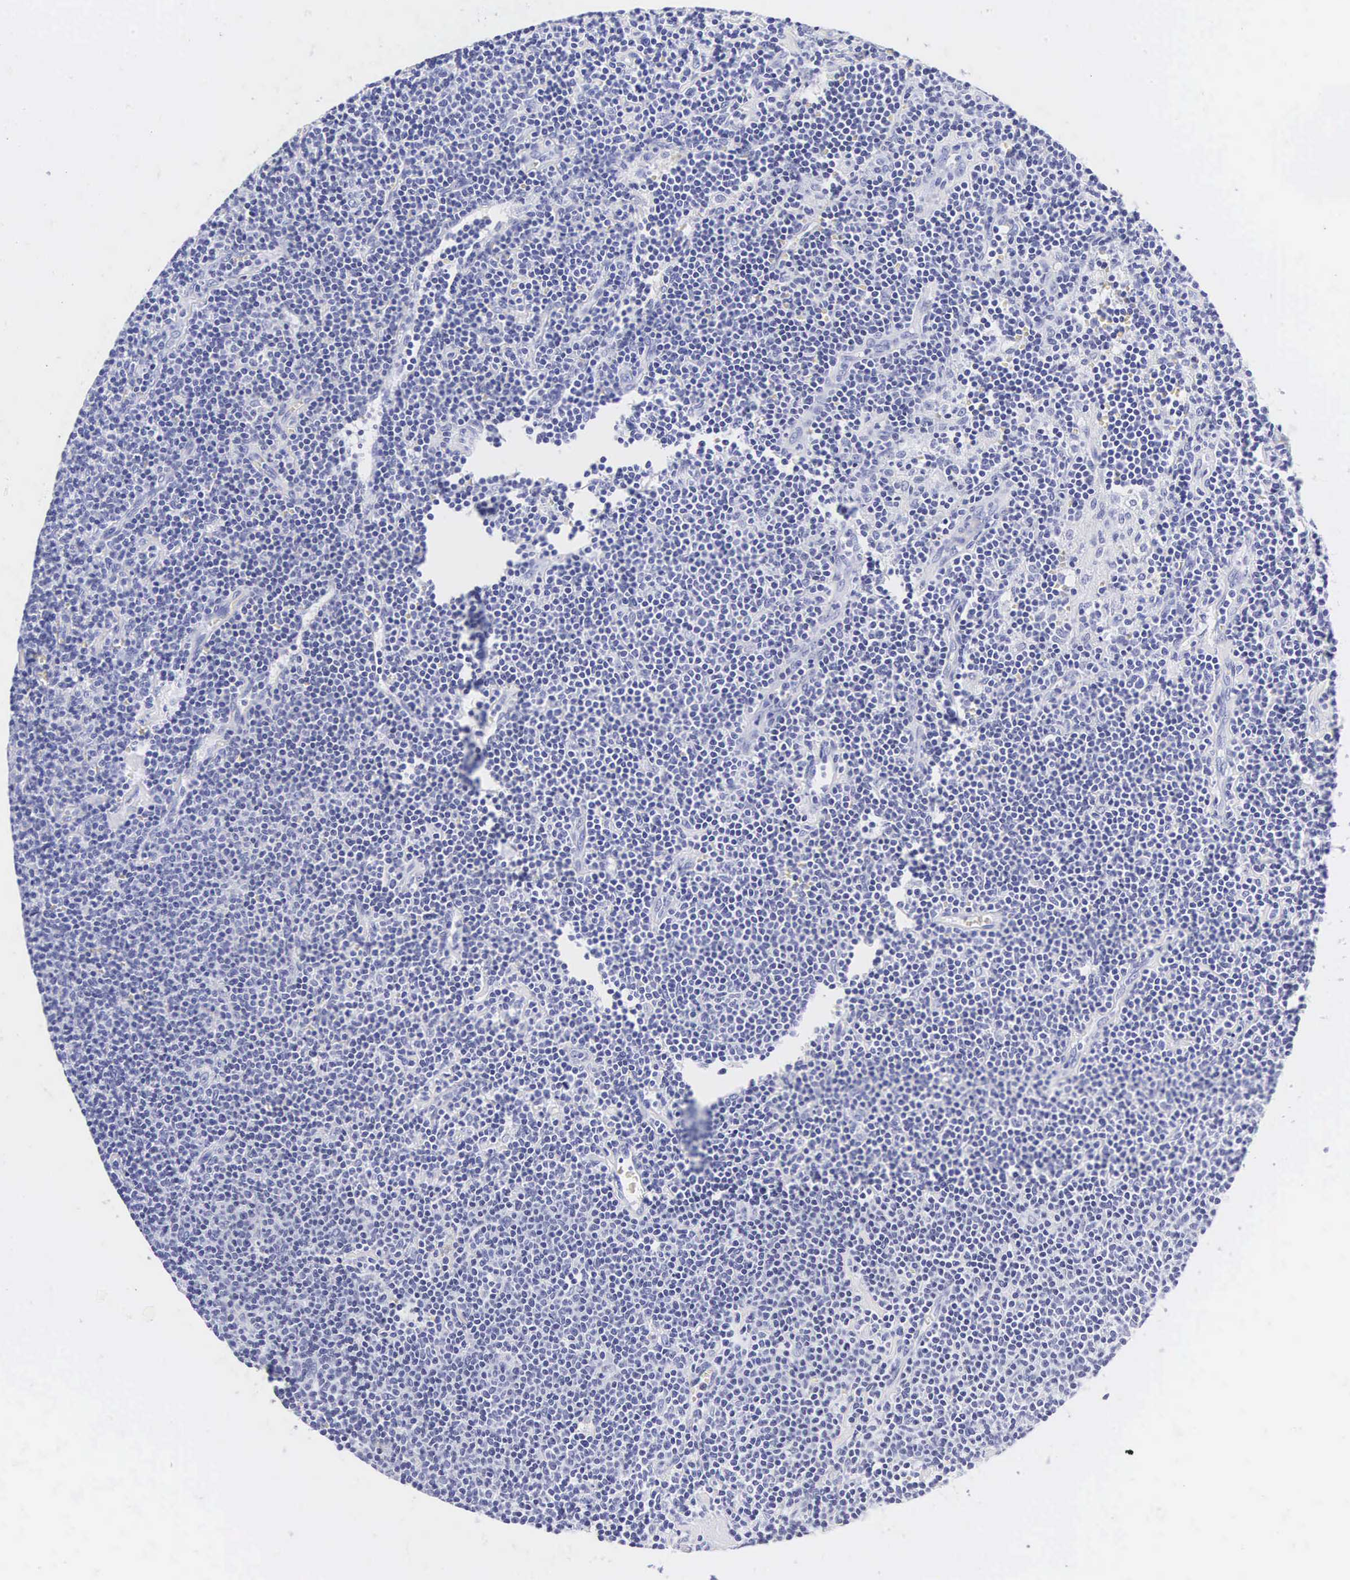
{"staining": {"intensity": "negative", "quantity": "none", "location": "none"}, "tissue": "lymphoma", "cell_type": "Tumor cells", "image_type": "cancer", "snomed": [{"axis": "morphology", "description": "Malignant lymphoma, non-Hodgkin's type, Low grade"}, {"axis": "topography", "description": "Lymph node"}], "caption": "Tumor cells show no significant staining in low-grade malignant lymphoma, non-Hodgkin's type.", "gene": "INS", "patient": {"sex": "male", "age": 65}}